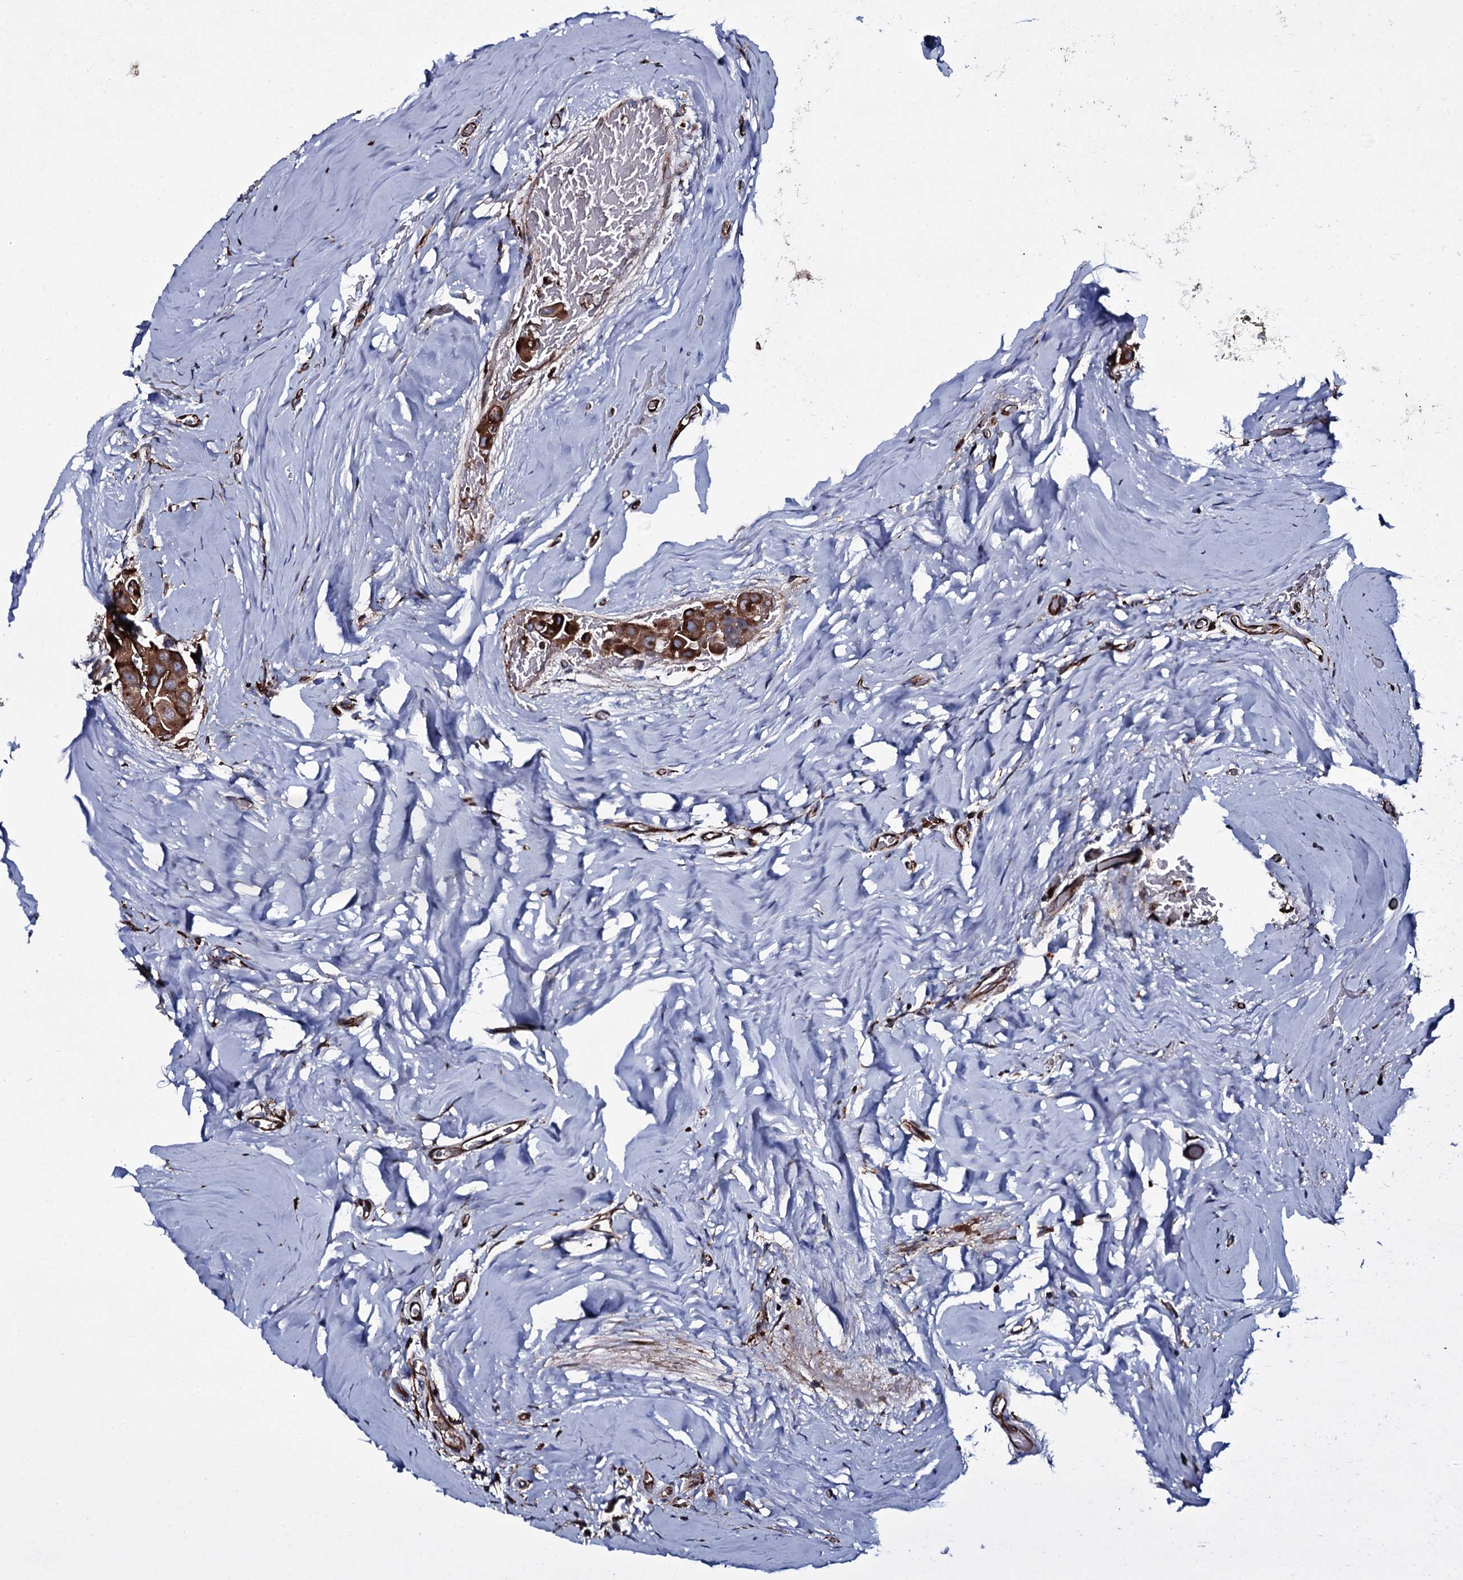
{"staining": {"intensity": "strong", "quantity": ">75%", "location": "cytoplasmic/membranous"}, "tissue": "thyroid cancer", "cell_type": "Tumor cells", "image_type": "cancer", "snomed": [{"axis": "morphology", "description": "Papillary adenocarcinoma, NOS"}, {"axis": "topography", "description": "Thyroid gland"}], "caption": "The micrograph exhibits staining of thyroid cancer (papillary adenocarcinoma), revealing strong cytoplasmic/membranous protein positivity (brown color) within tumor cells.", "gene": "VAMP8", "patient": {"sex": "male", "age": 33}}